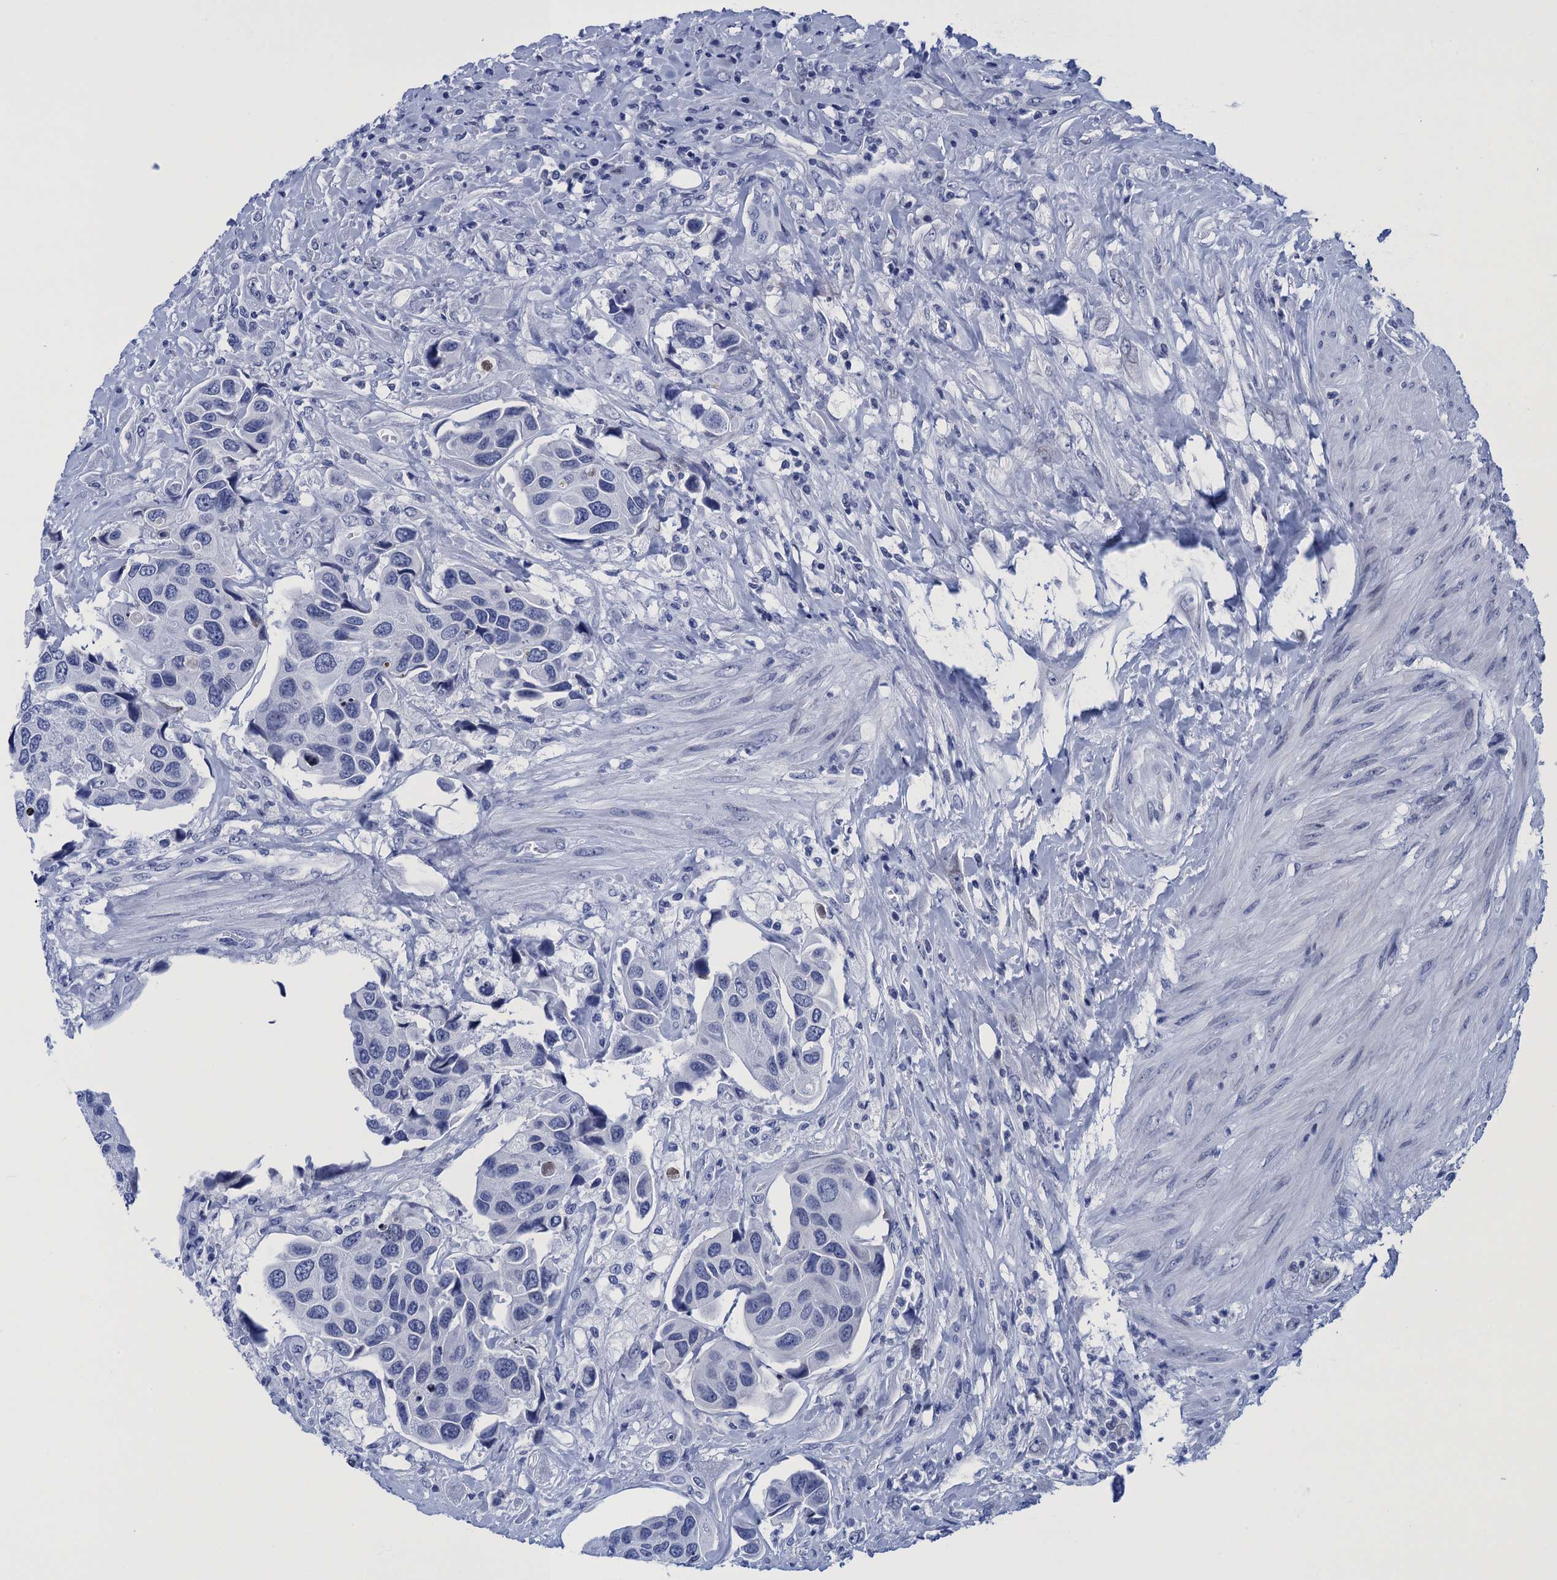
{"staining": {"intensity": "negative", "quantity": "none", "location": "none"}, "tissue": "urothelial cancer", "cell_type": "Tumor cells", "image_type": "cancer", "snomed": [{"axis": "morphology", "description": "Urothelial carcinoma, High grade"}, {"axis": "topography", "description": "Urinary bladder"}], "caption": "Human urothelial carcinoma (high-grade) stained for a protein using IHC exhibits no staining in tumor cells.", "gene": "METTL25", "patient": {"sex": "male", "age": 74}}